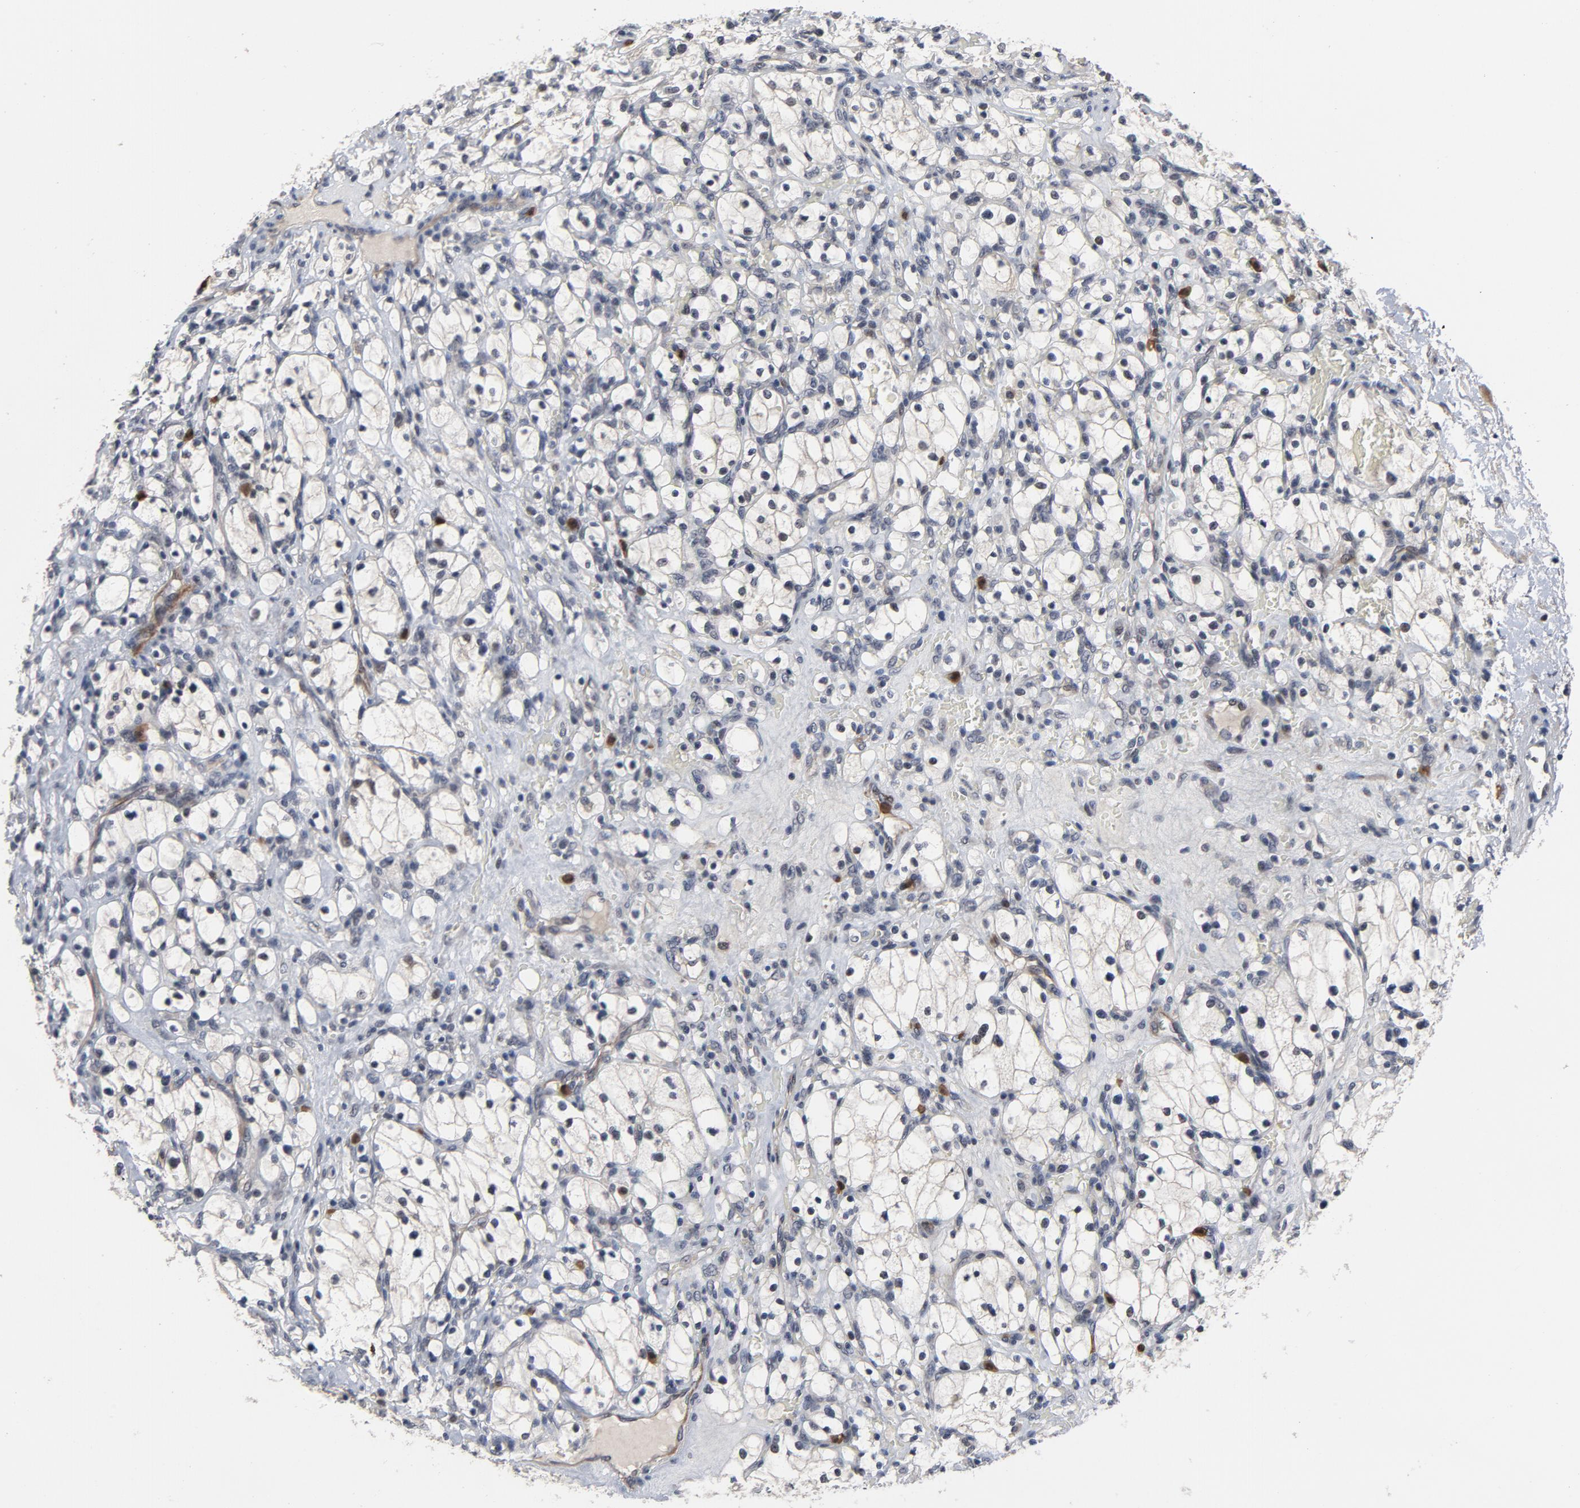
{"staining": {"intensity": "negative", "quantity": "none", "location": "none"}, "tissue": "renal cancer", "cell_type": "Tumor cells", "image_type": "cancer", "snomed": [{"axis": "morphology", "description": "Adenocarcinoma, NOS"}, {"axis": "topography", "description": "Kidney"}], "caption": "This micrograph is of renal cancer (adenocarcinoma) stained with immunohistochemistry to label a protein in brown with the nuclei are counter-stained blue. There is no positivity in tumor cells.", "gene": "RTL5", "patient": {"sex": "female", "age": 83}}